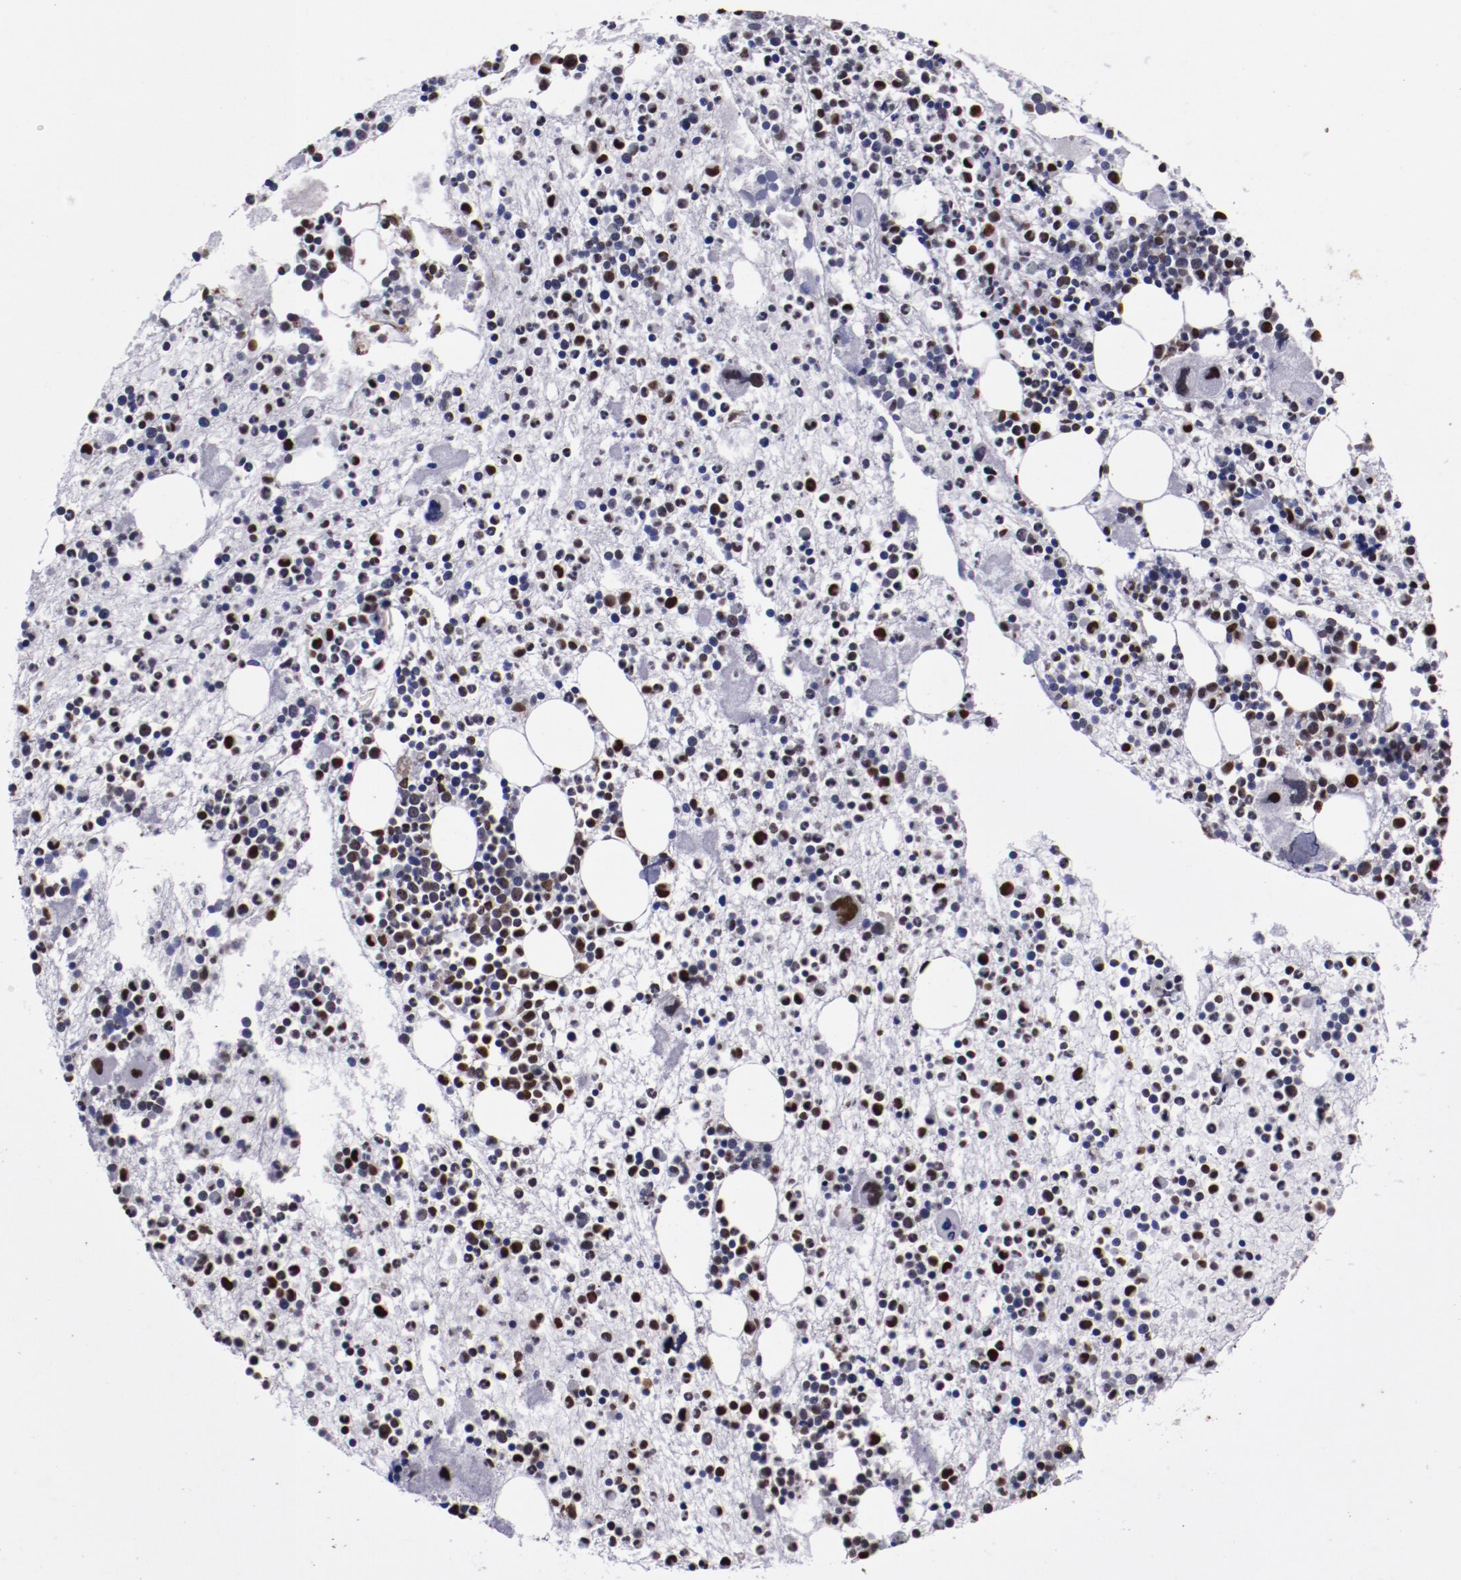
{"staining": {"intensity": "moderate", "quantity": "25%-75%", "location": "nuclear"}, "tissue": "bone marrow", "cell_type": "Hematopoietic cells", "image_type": "normal", "snomed": [{"axis": "morphology", "description": "Normal tissue, NOS"}, {"axis": "topography", "description": "Bone marrow"}], "caption": "Protein expression analysis of normal human bone marrow reveals moderate nuclear positivity in about 25%-75% of hematopoietic cells.", "gene": "APEX1", "patient": {"sex": "male", "age": 15}}